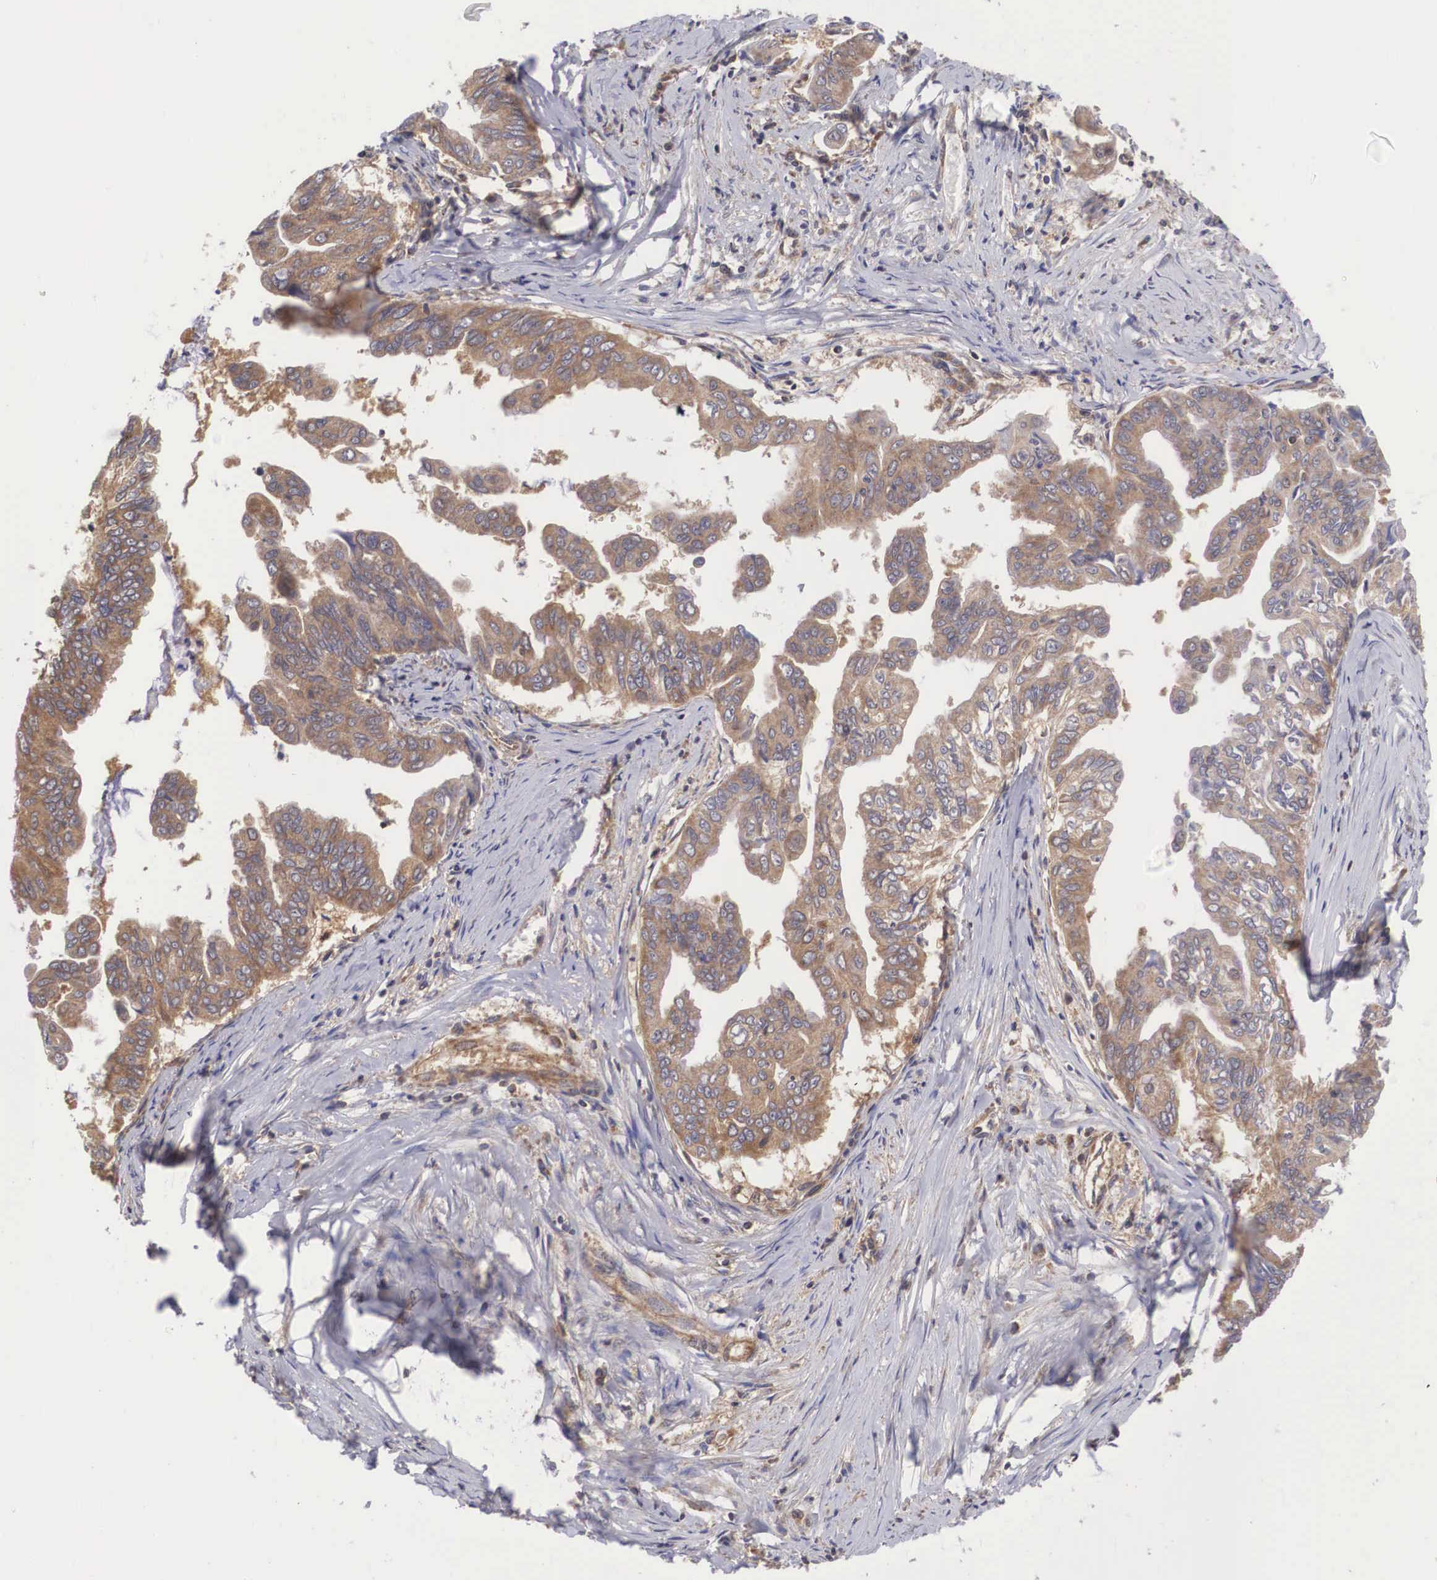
{"staining": {"intensity": "moderate", "quantity": ">75%", "location": "cytoplasmic/membranous"}, "tissue": "stomach cancer", "cell_type": "Tumor cells", "image_type": "cancer", "snomed": [{"axis": "morphology", "description": "Adenocarcinoma, NOS"}, {"axis": "topography", "description": "Stomach, upper"}], "caption": "Protein expression analysis of human stomach adenocarcinoma reveals moderate cytoplasmic/membranous staining in approximately >75% of tumor cells. The protein of interest is stained brown, and the nuclei are stained in blue (DAB (3,3'-diaminobenzidine) IHC with brightfield microscopy, high magnification).", "gene": "DHRS1", "patient": {"sex": "male", "age": 80}}